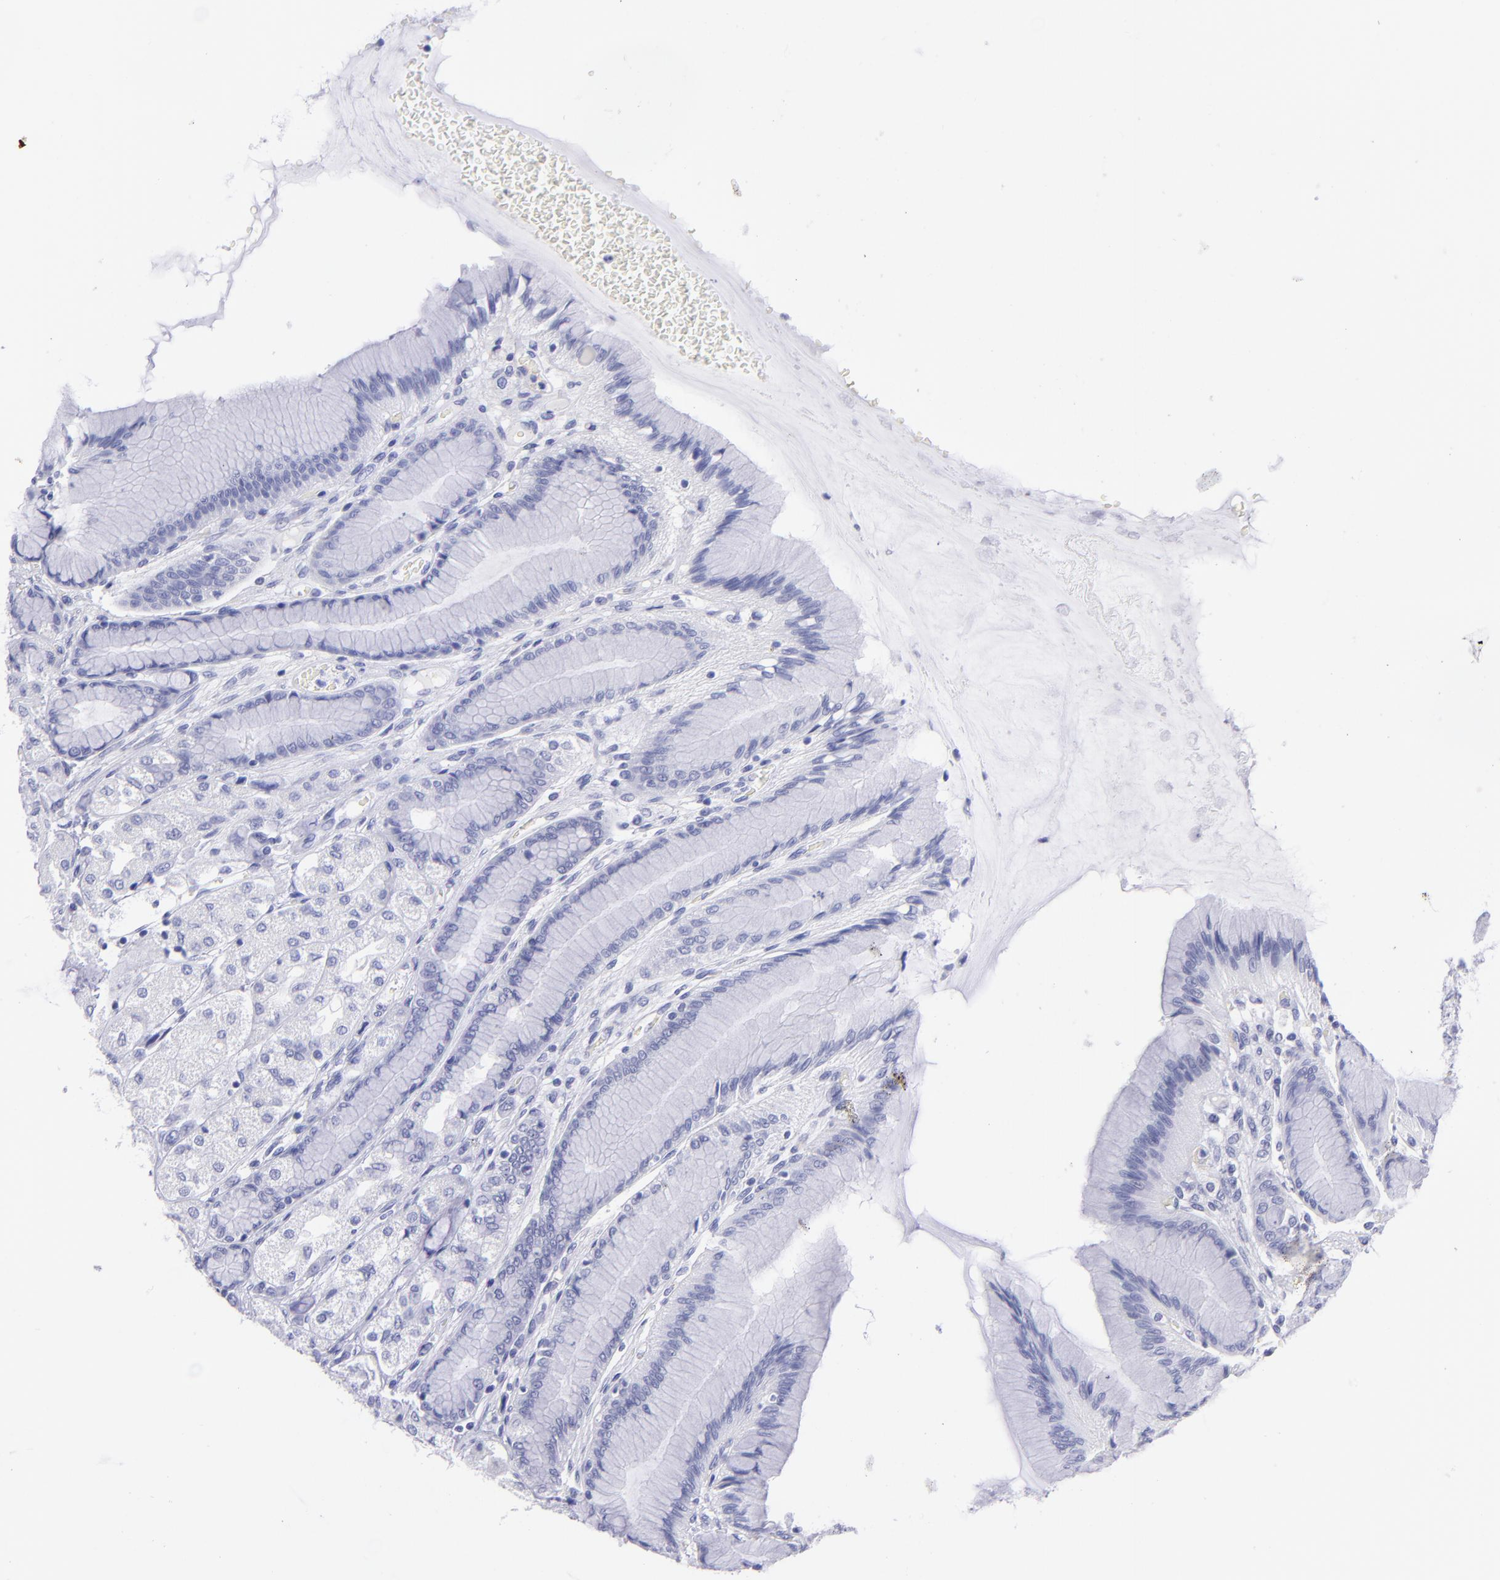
{"staining": {"intensity": "negative", "quantity": "none", "location": "none"}, "tissue": "stomach", "cell_type": "Glandular cells", "image_type": "normal", "snomed": [{"axis": "morphology", "description": "Normal tissue, NOS"}, {"axis": "morphology", "description": "Adenocarcinoma, NOS"}, {"axis": "topography", "description": "Stomach"}, {"axis": "topography", "description": "Stomach, lower"}], "caption": "A high-resolution micrograph shows immunohistochemistry (IHC) staining of unremarkable stomach, which demonstrates no significant positivity in glandular cells.", "gene": "CNP", "patient": {"sex": "female", "age": 65}}